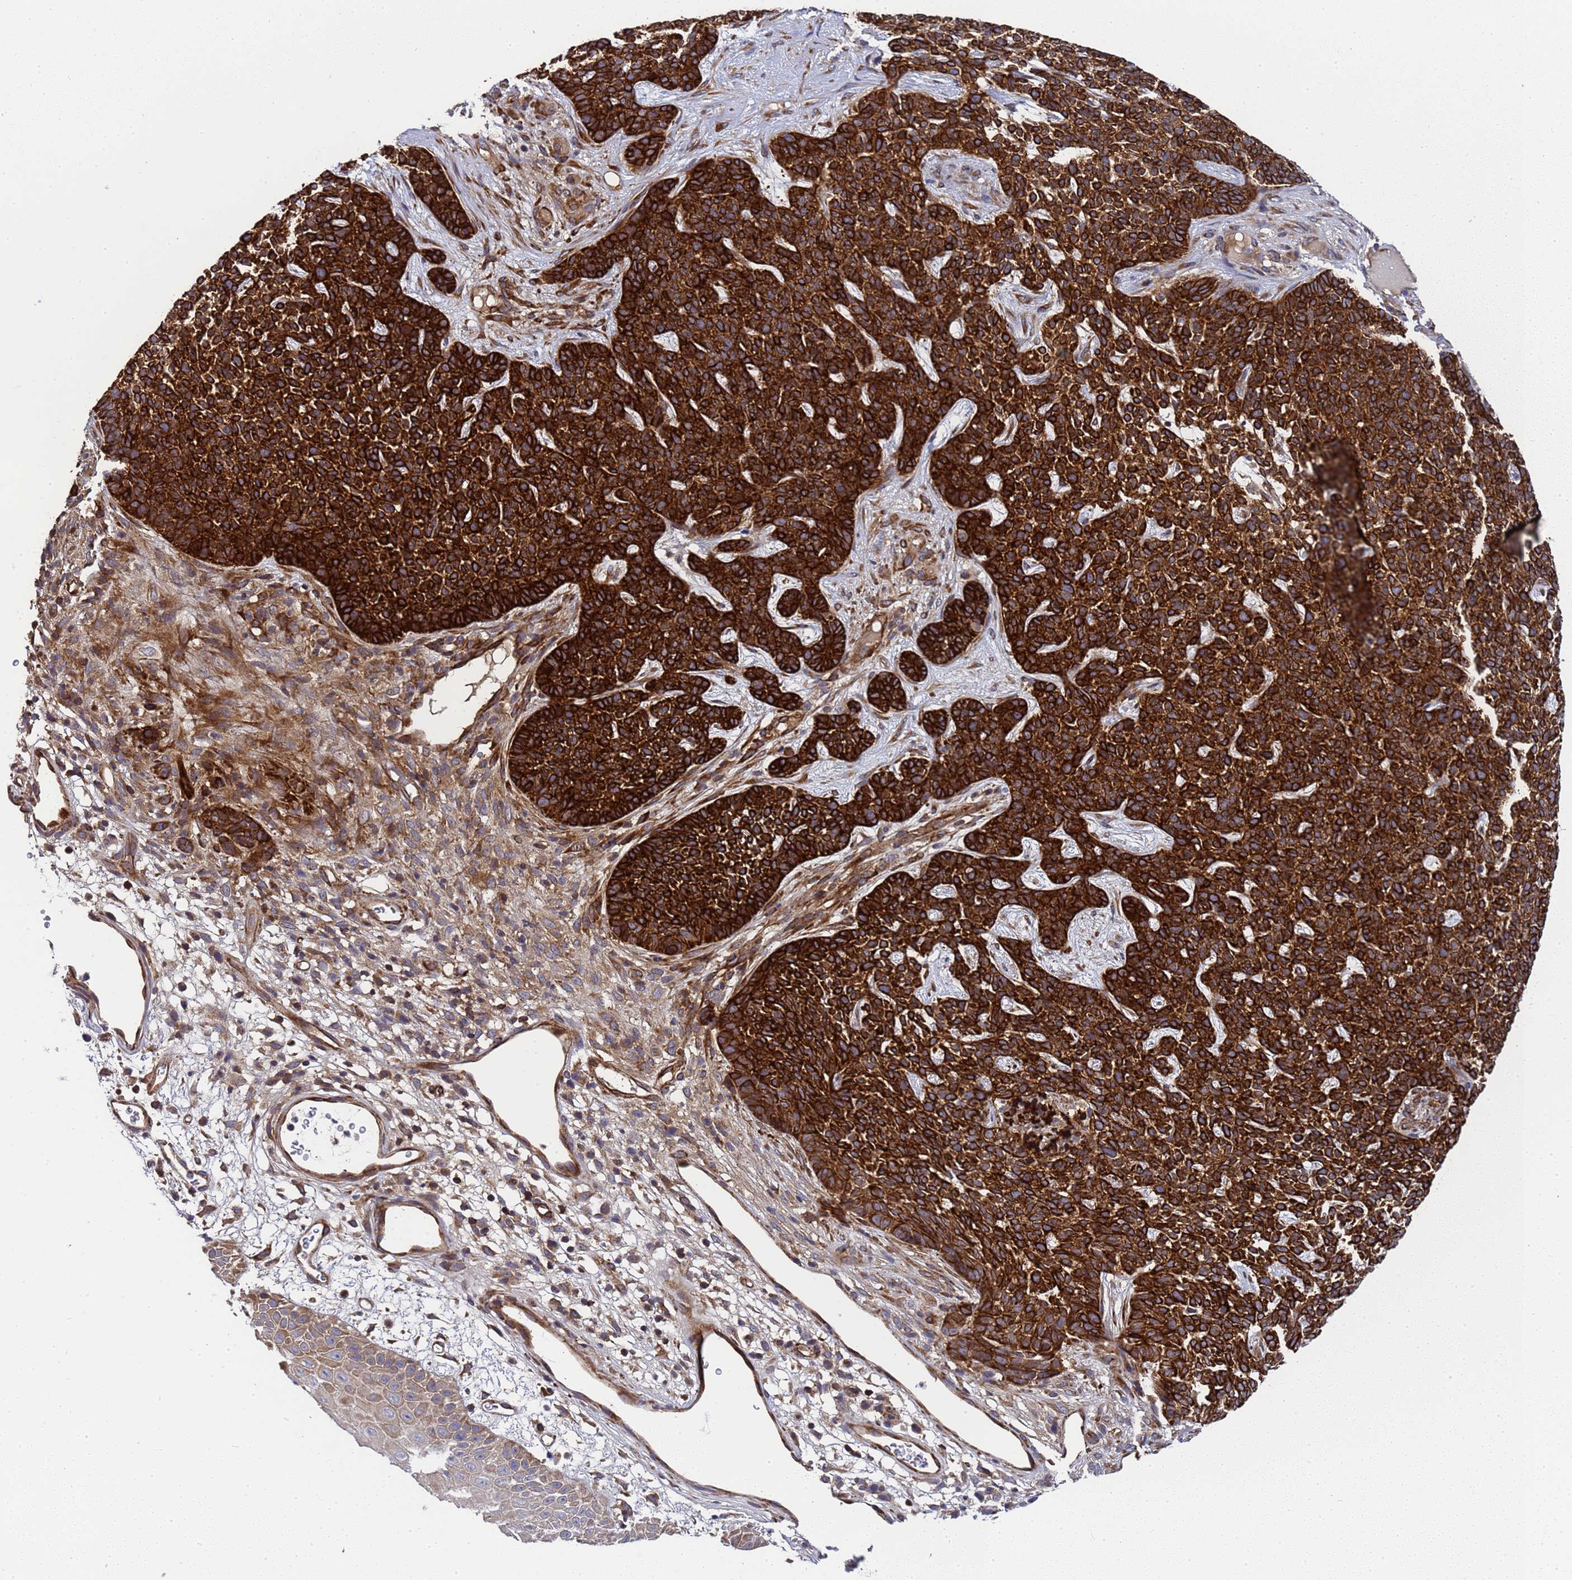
{"staining": {"intensity": "strong", "quantity": ">75%", "location": "cytoplasmic/membranous"}, "tissue": "skin cancer", "cell_type": "Tumor cells", "image_type": "cancer", "snomed": [{"axis": "morphology", "description": "Basal cell carcinoma"}, {"axis": "topography", "description": "Skin"}], "caption": "Immunohistochemical staining of human basal cell carcinoma (skin) reveals strong cytoplasmic/membranous protein staining in approximately >75% of tumor cells.", "gene": "MOCS1", "patient": {"sex": "female", "age": 84}}